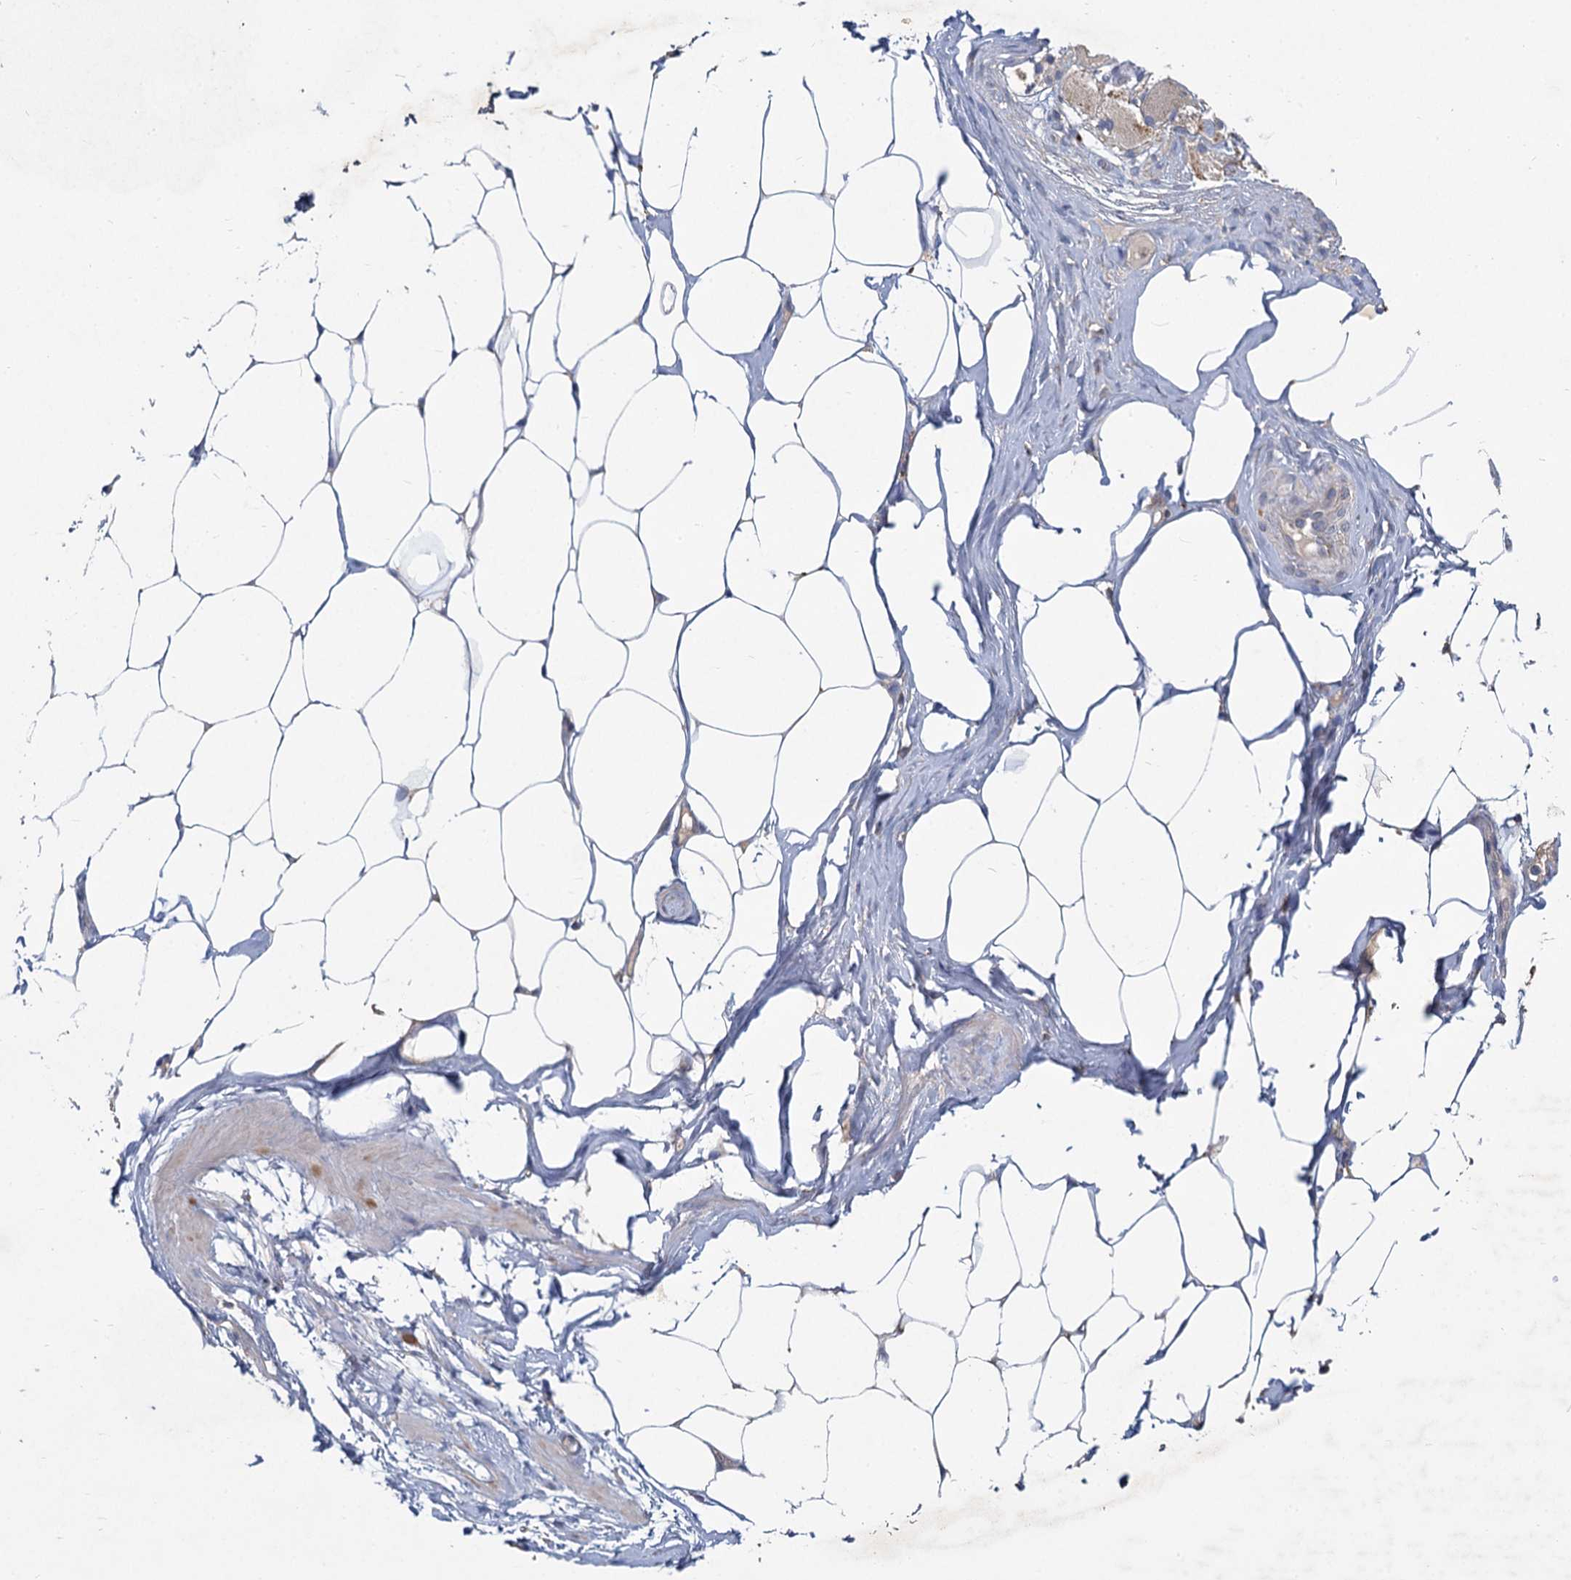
{"staining": {"intensity": "weak", "quantity": "<25%", "location": "cytoplasmic/membranous"}, "tissue": "adipose tissue", "cell_type": "Adipocytes", "image_type": "normal", "snomed": [{"axis": "morphology", "description": "Normal tissue, NOS"}, {"axis": "morphology", "description": "Adenocarcinoma, Low grade"}, {"axis": "topography", "description": "Prostate"}, {"axis": "topography", "description": "Peripheral nerve tissue"}], "caption": "This micrograph is of normal adipose tissue stained with IHC to label a protein in brown with the nuclei are counter-stained blue. There is no staining in adipocytes. (DAB (3,3'-diaminobenzidine) immunohistochemistry (IHC), high magnification).", "gene": "HES2", "patient": {"sex": "male", "age": 63}}